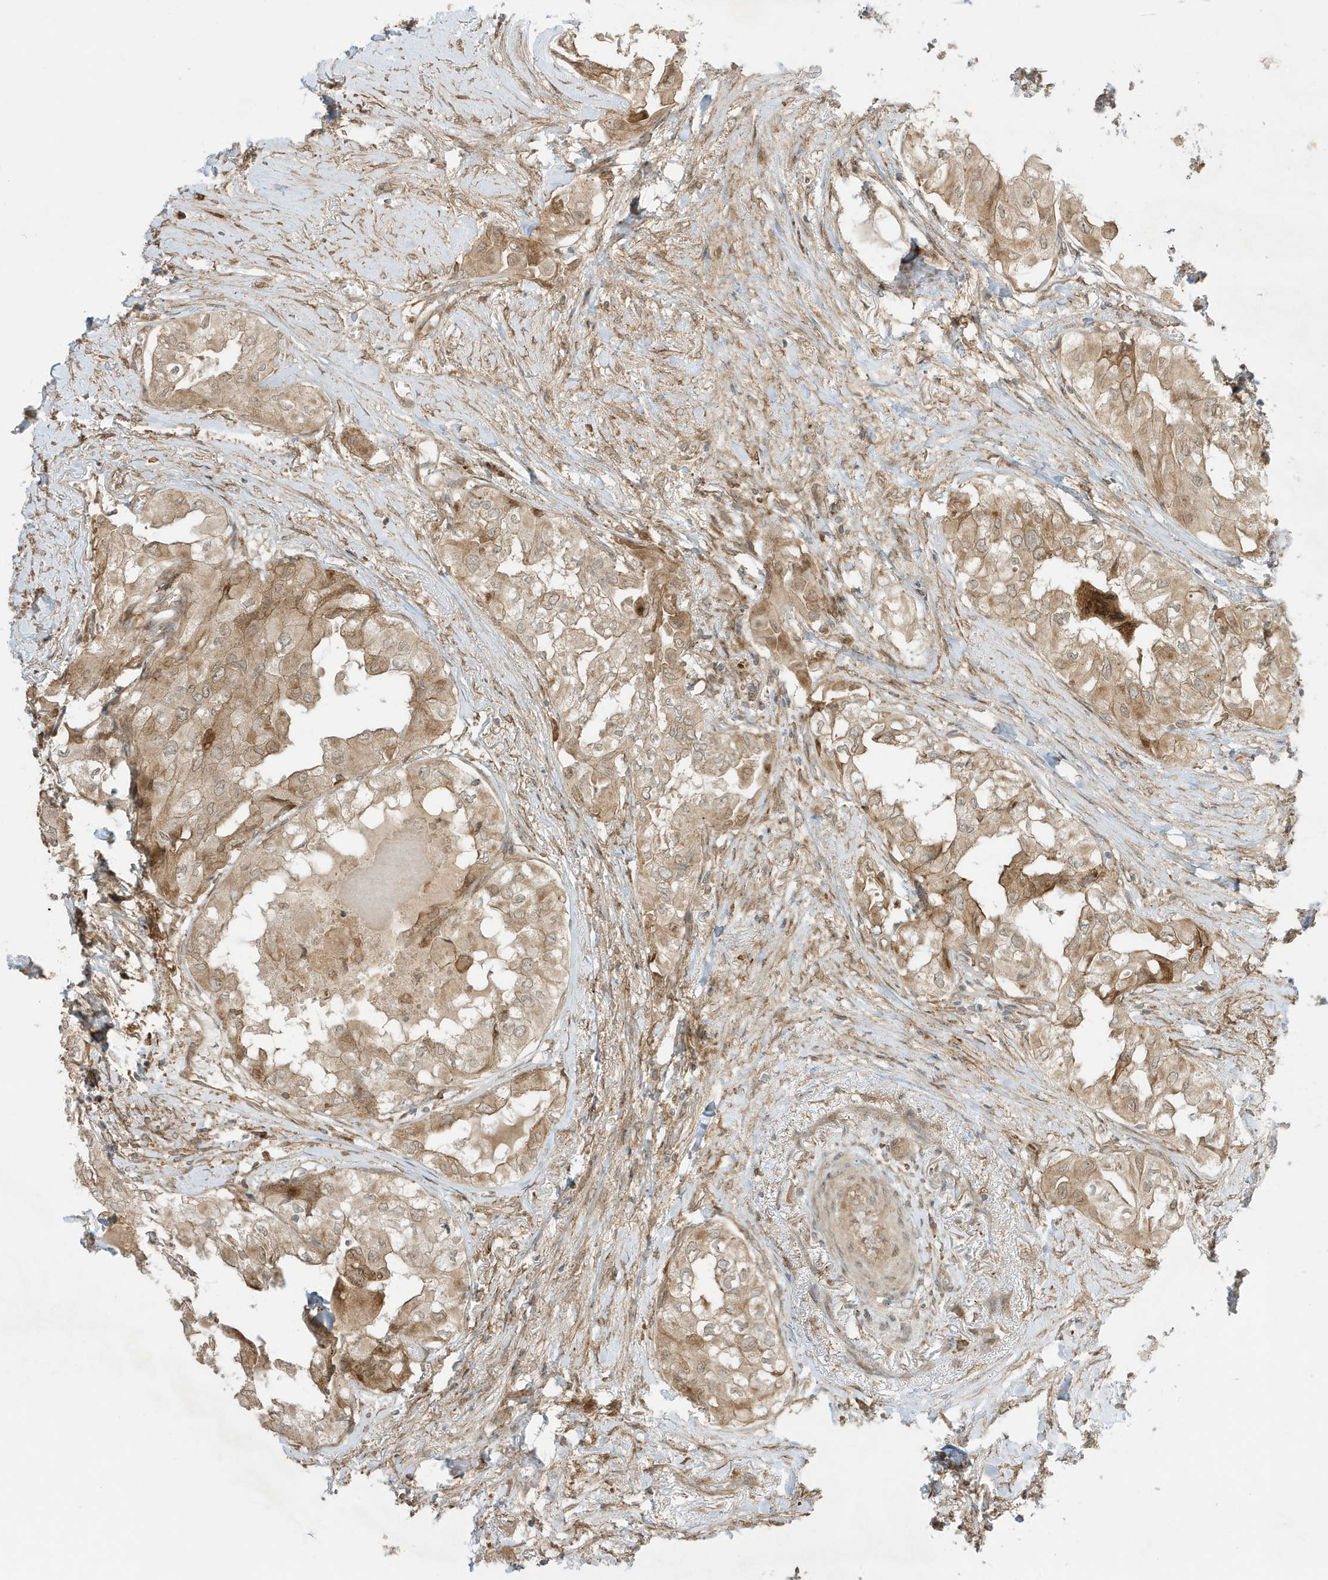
{"staining": {"intensity": "moderate", "quantity": ">75%", "location": "cytoplasmic/membranous"}, "tissue": "thyroid cancer", "cell_type": "Tumor cells", "image_type": "cancer", "snomed": [{"axis": "morphology", "description": "Papillary adenocarcinoma, NOS"}, {"axis": "topography", "description": "Thyroid gland"}], "caption": "Papillary adenocarcinoma (thyroid) was stained to show a protein in brown. There is medium levels of moderate cytoplasmic/membranous positivity in approximately >75% of tumor cells.", "gene": "SCARF2", "patient": {"sex": "female", "age": 59}}